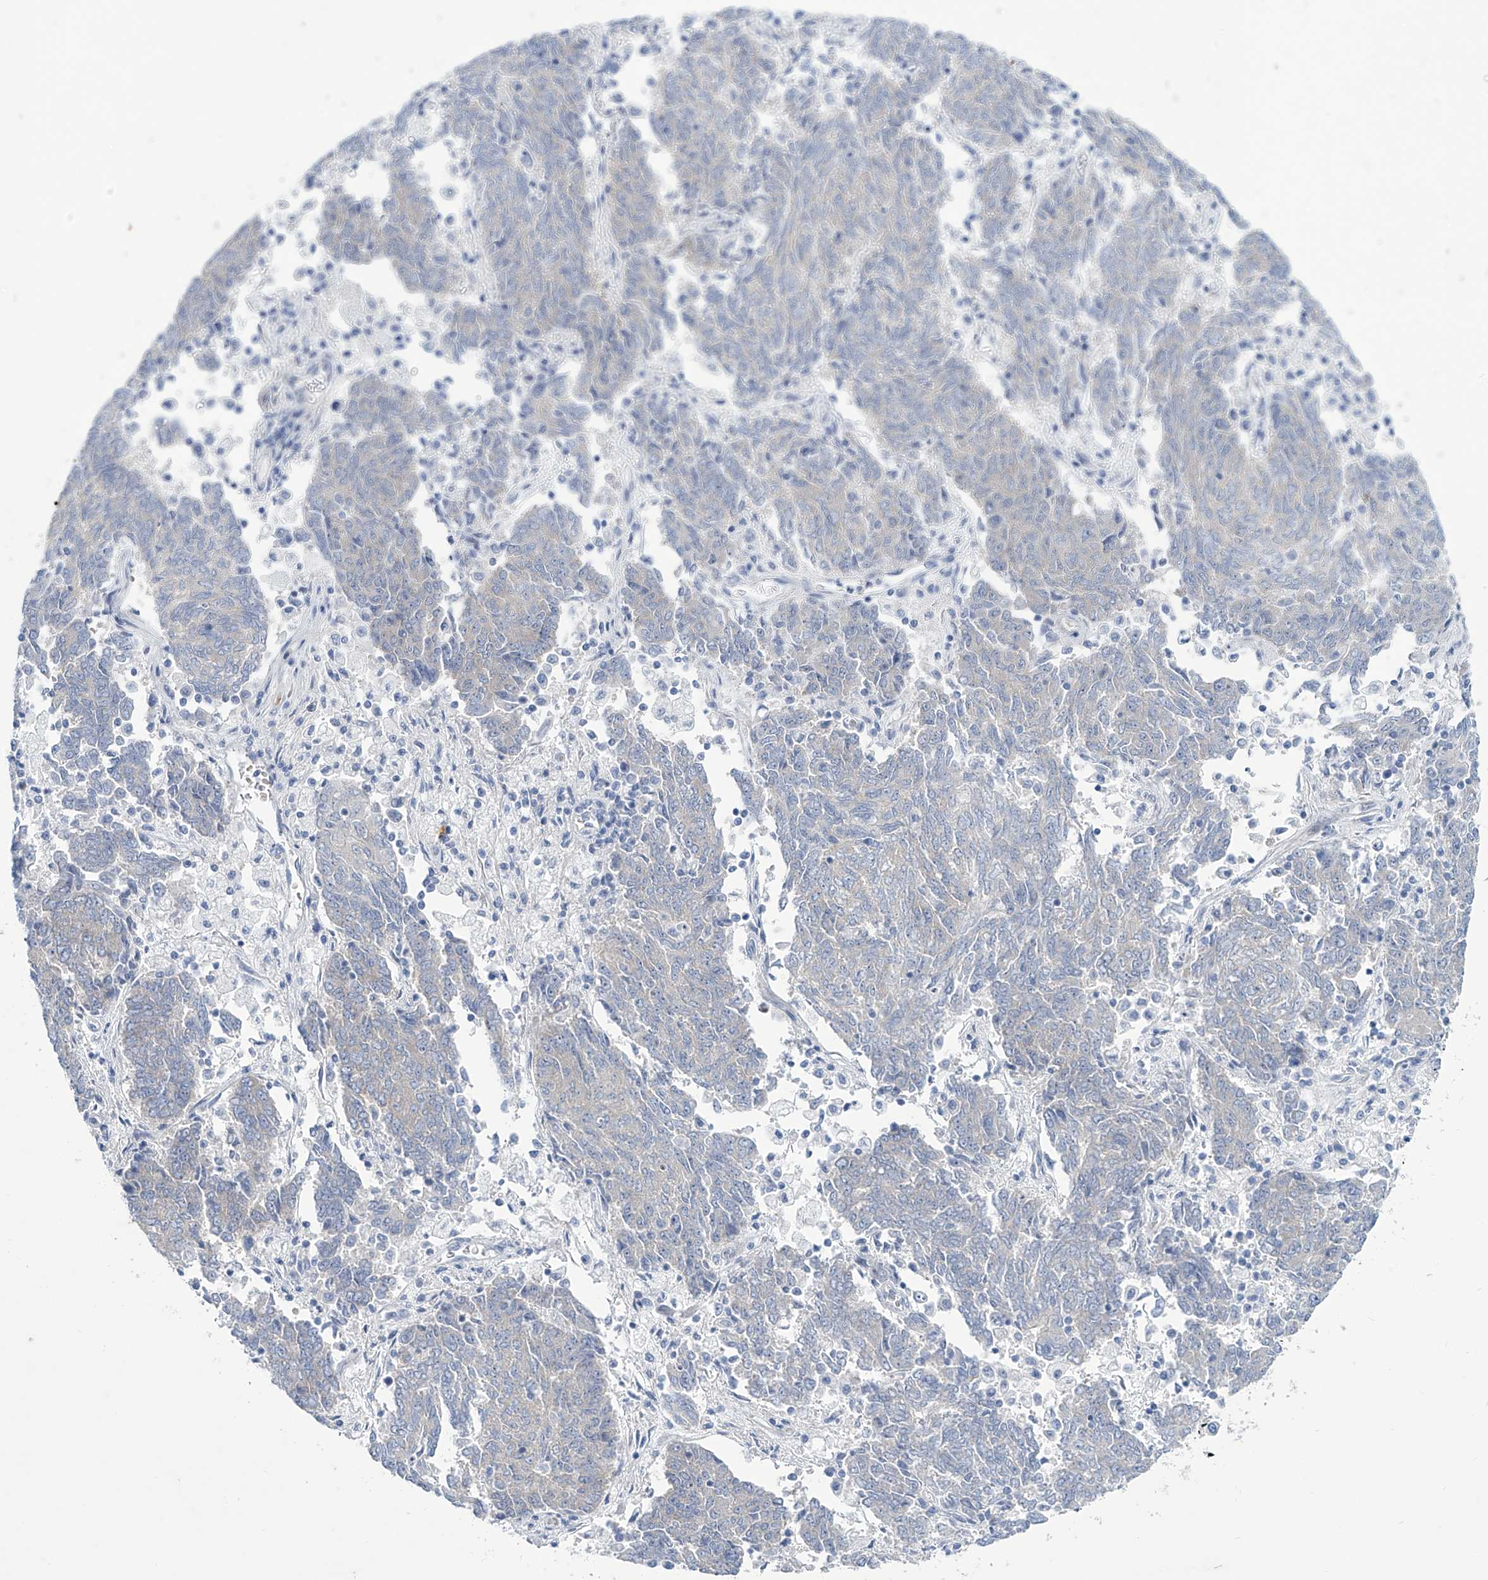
{"staining": {"intensity": "negative", "quantity": "none", "location": "none"}, "tissue": "endometrial cancer", "cell_type": "Tumor cells", "image_type": "cancer", "snomed": [{"axis": "morphology", "description": "Adenocarcinoma, NOS"}, {"axis": "topography", "description": "Endometrium"}], "caption": "Protein analysis of adenocarcinoma (endometrial) exhibits no significant positivity in tumor cells. The staining was performed using DAB to visualize the protein expression in brown, while the nuclei were stained in blue with hematoxylin (Magnification: 20x).", "gene": "TRIM60", "patient": {"sex": "female", "age": 80}}